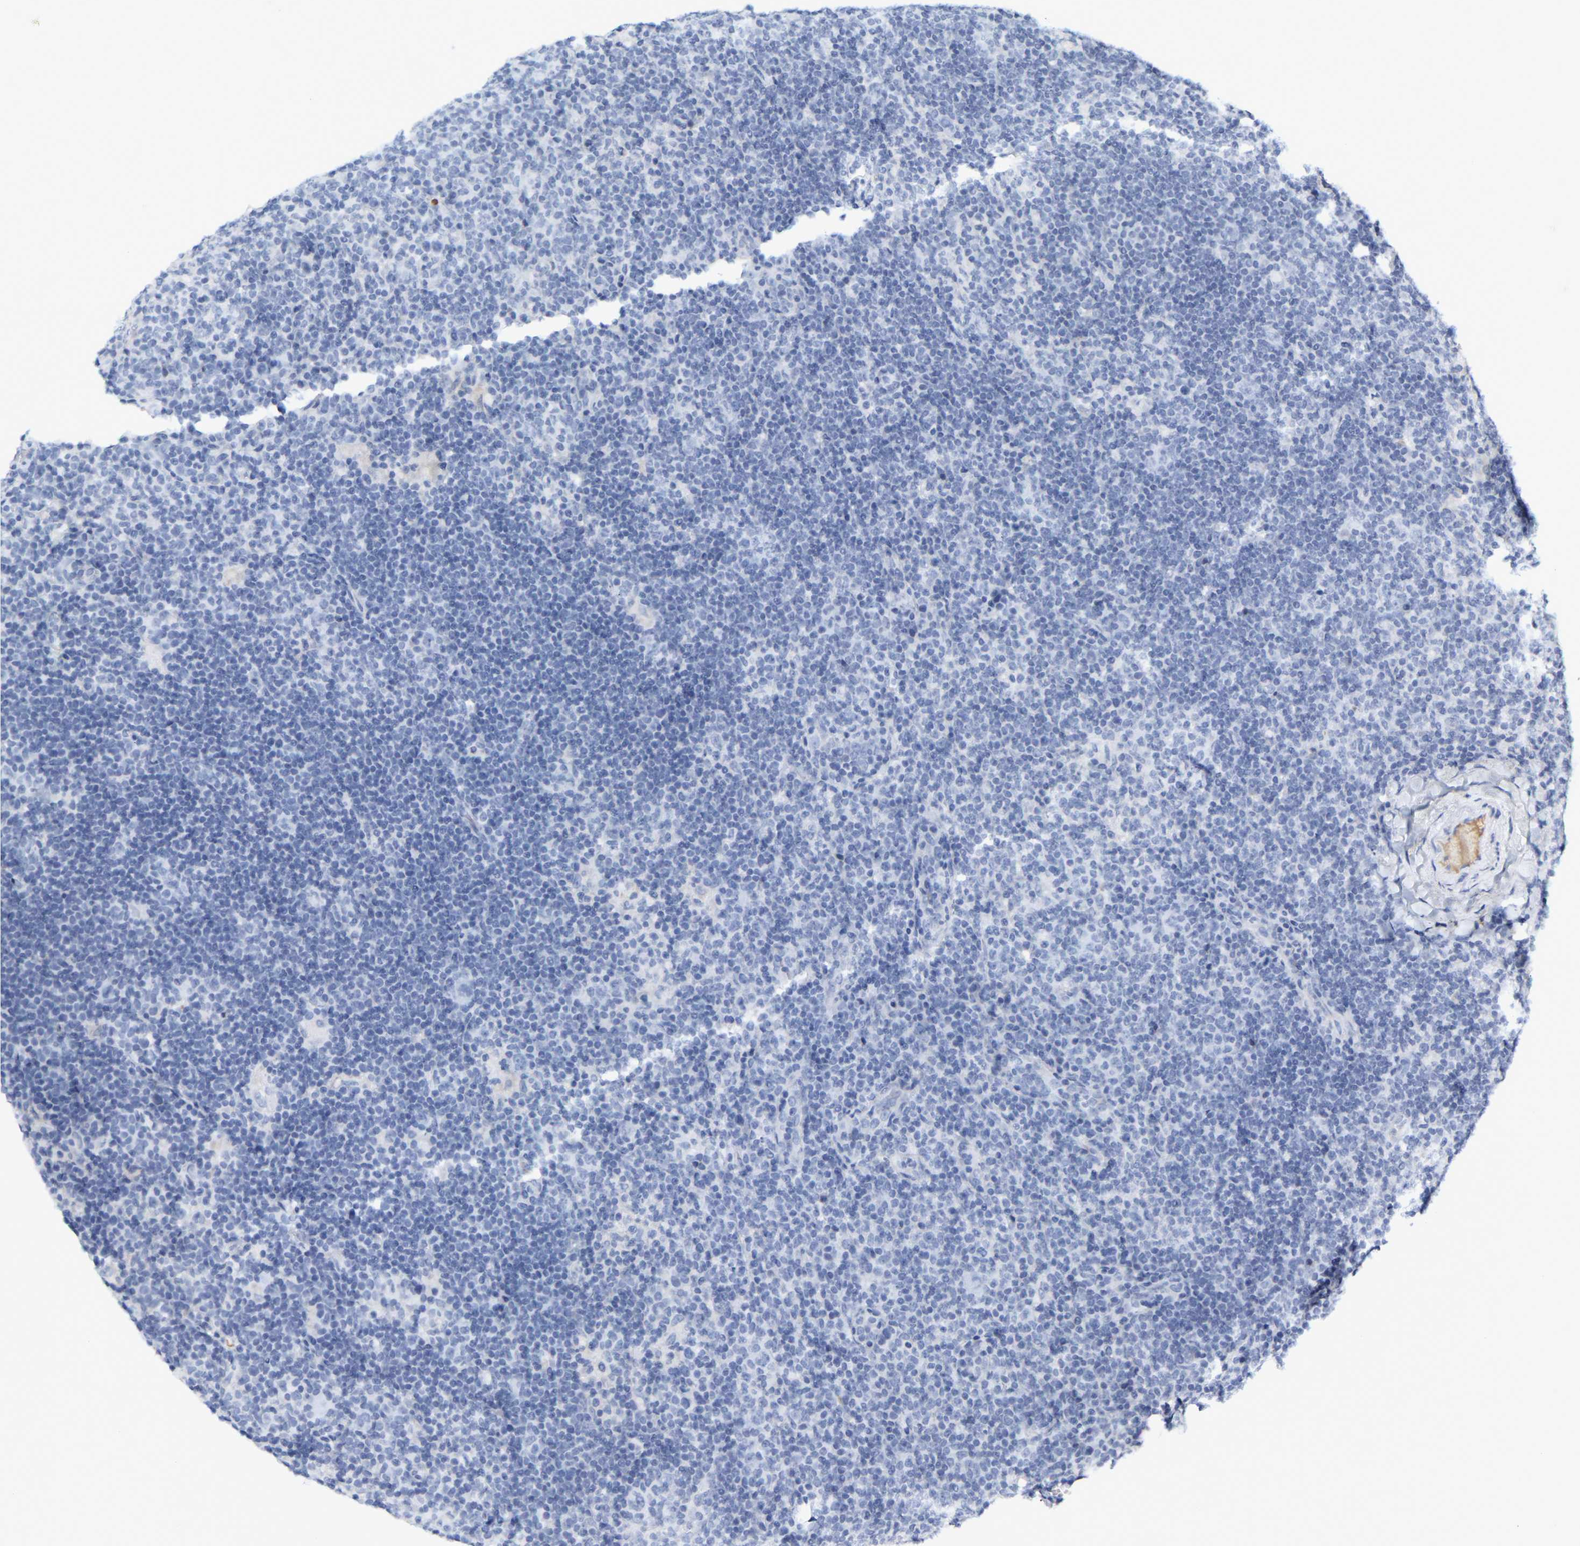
{"staining": {"intensity": "negative", "quantity": "none", "location": "none"}, "tissue": "lymphoma", "cell_type": "Tumor cells", "image_type": "cancer", "snomed": [{"axis": "morphology", "description": "Hodgkin's disease, NOS"}, {"axis": "topography", "description": "Lymph node"}], "caption": "Tumor cells show no significant staining in Hodgkin's disease. (DAB (3,3'-diaminobenzidine) IHC, high magnification).", "gene": "GNAS", "patient": {"sex": "female", "age": 57}}